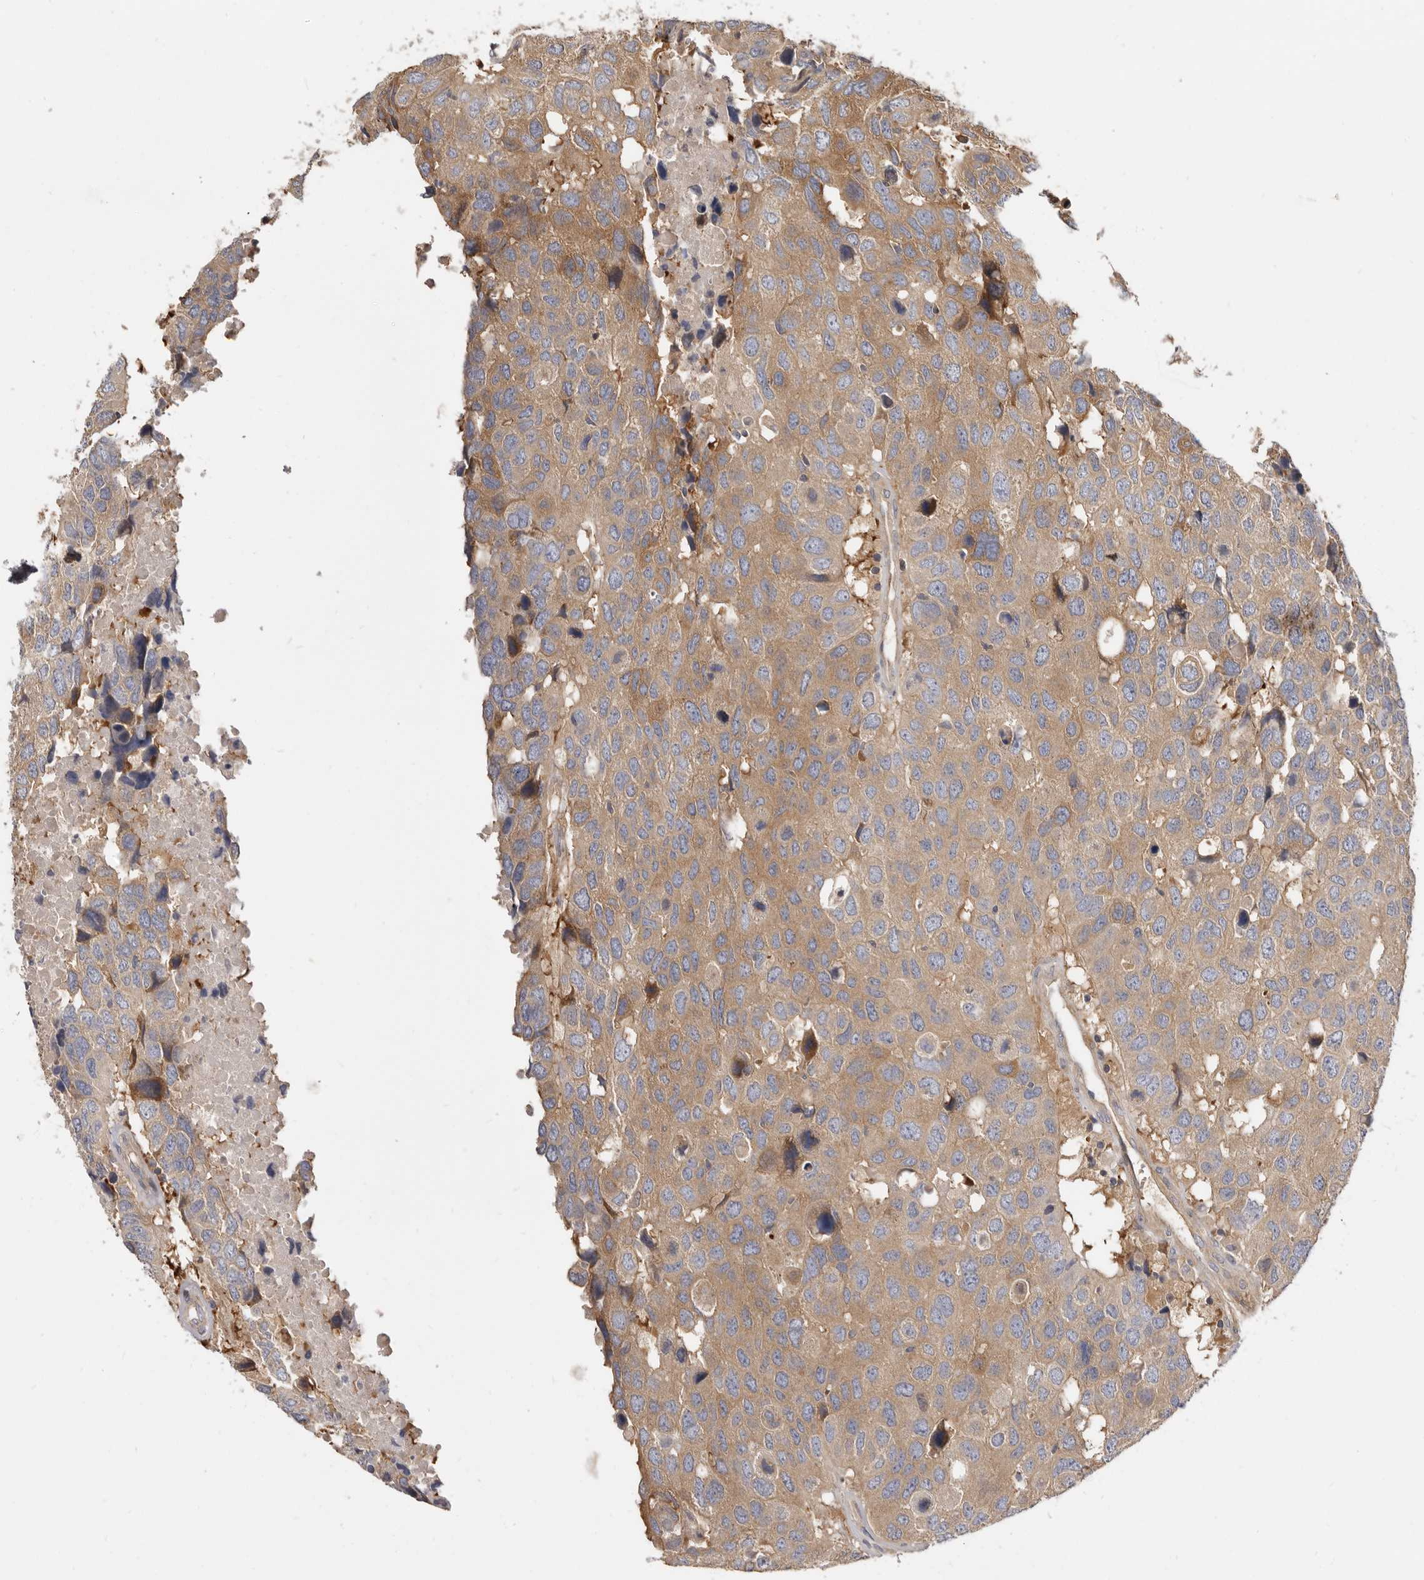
{"staining": {"intensity": "moderate", "quantity": ">75%", "location": "cytoplasmic/membranous"}, "tissue": "head and neck cancer", "cell_type": "Tumor cells", "image_type": "cancer", "snomed": [{"axis": "morphology", "description": "Squamous cell carcinoma, NOS"}, {"axis": "topography", "description": "Head-Neck"}], "caption": "Brown immunohistochemical staining in human head and neck cancer displays moderate cytoplasmic/membranous expression in approximately >75% of tumor cells.", "gene": "ADAMTS20", "patient": {"sex": "male", "age": 66}}